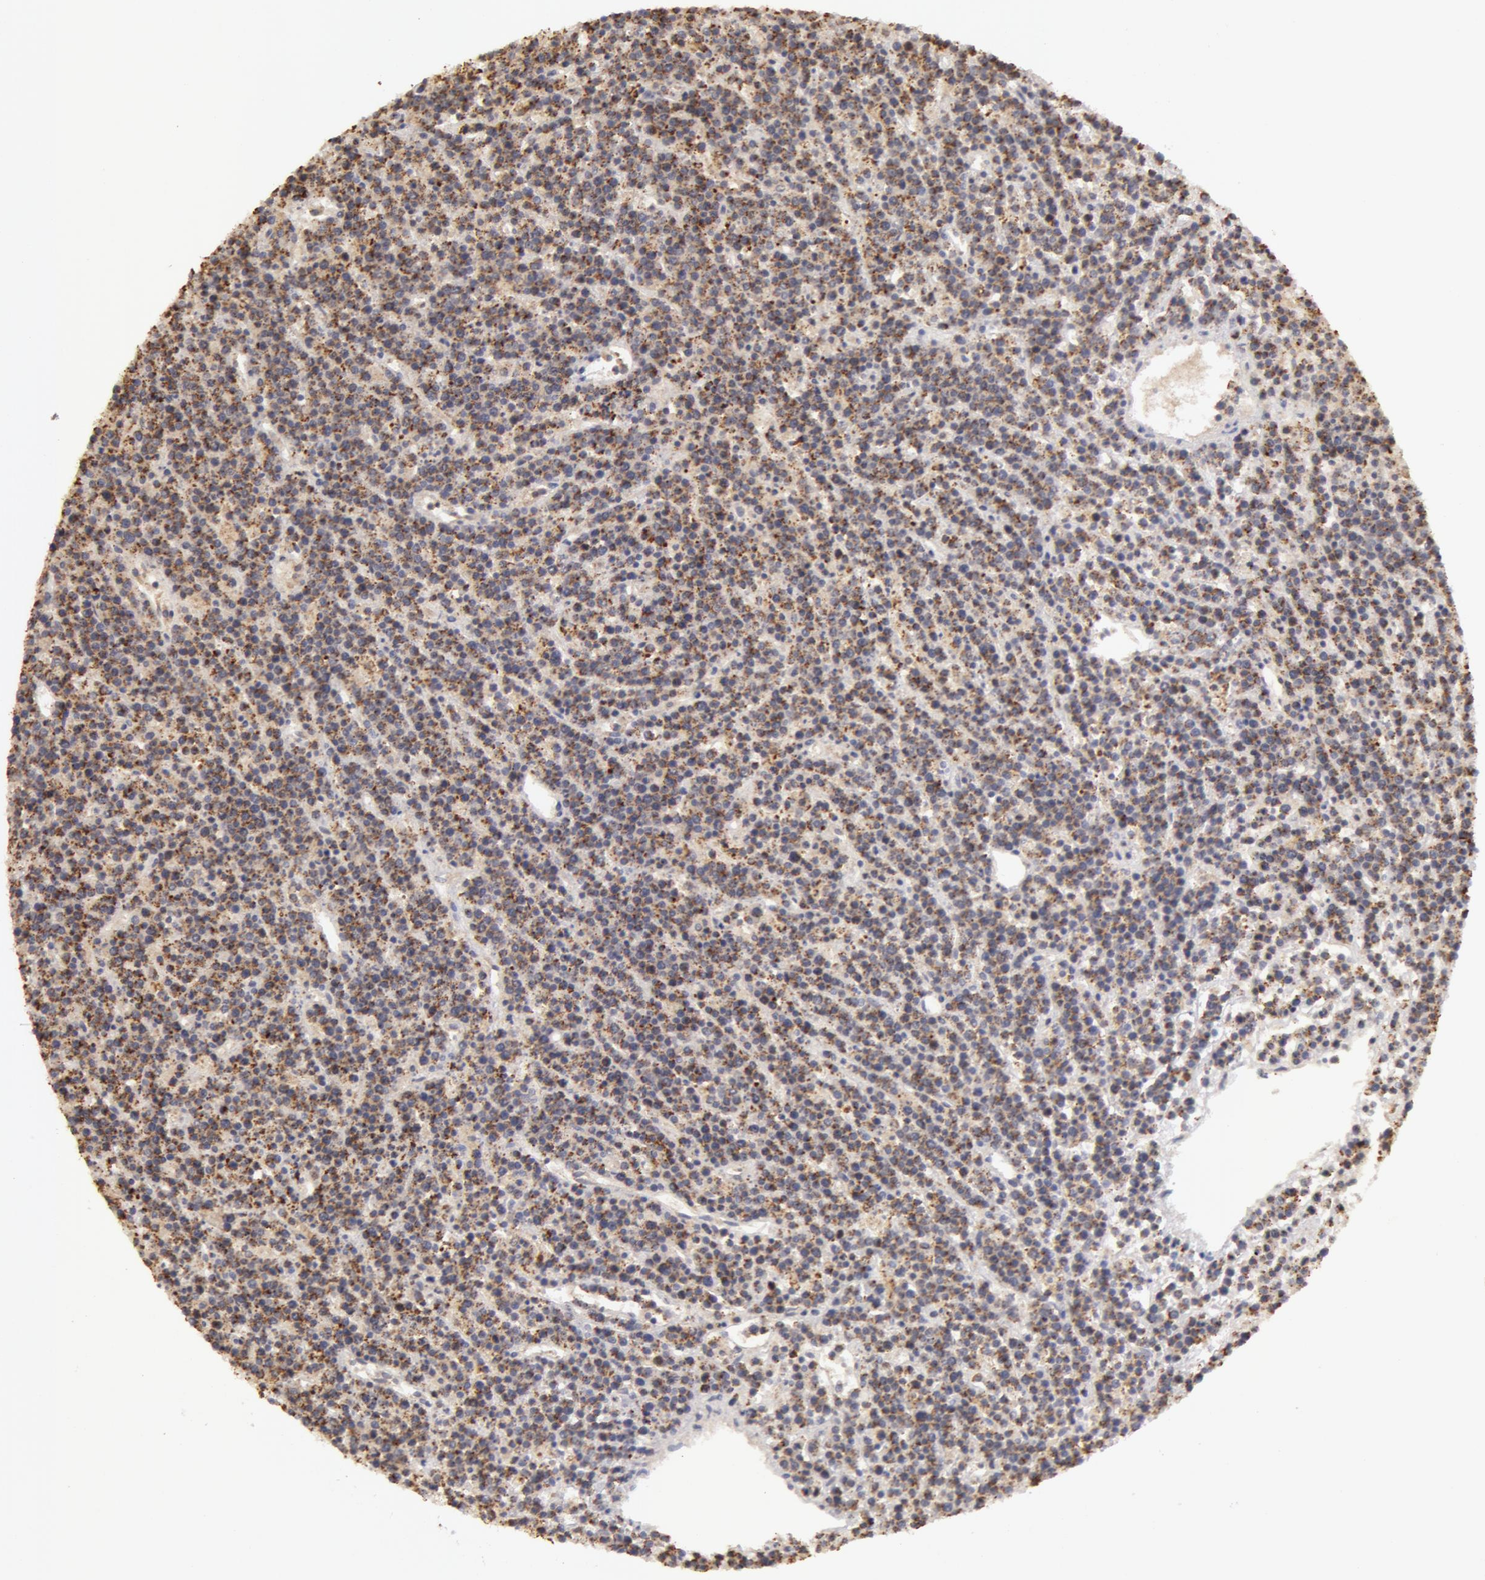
{"staining": {"intensity": "moderate", "quantity": "25%-75%", "location": "cytoplasmic/membranous"}, "tissue": "lymphoma", "cell_type": "Tumor cells", "image_type": "cancer", "snomed": [{"axis": "morphology", "description": "Malignant lymphoma, non-Hodgkin's type, High grade"}, {"axis": "topography", "description": "Ovary"}], "caption": "Tumor cells demonstrate medium levels of moderate cytoplasmic/membranous positivity in about 25%-75% of cells in human malignant lymphoma, non-Hodgkin's type (high-grade). (IHC, brightfield microscopy, high magnification).", "gene": "ADPRH", "patient": {"sex": "female", "age": 56}}